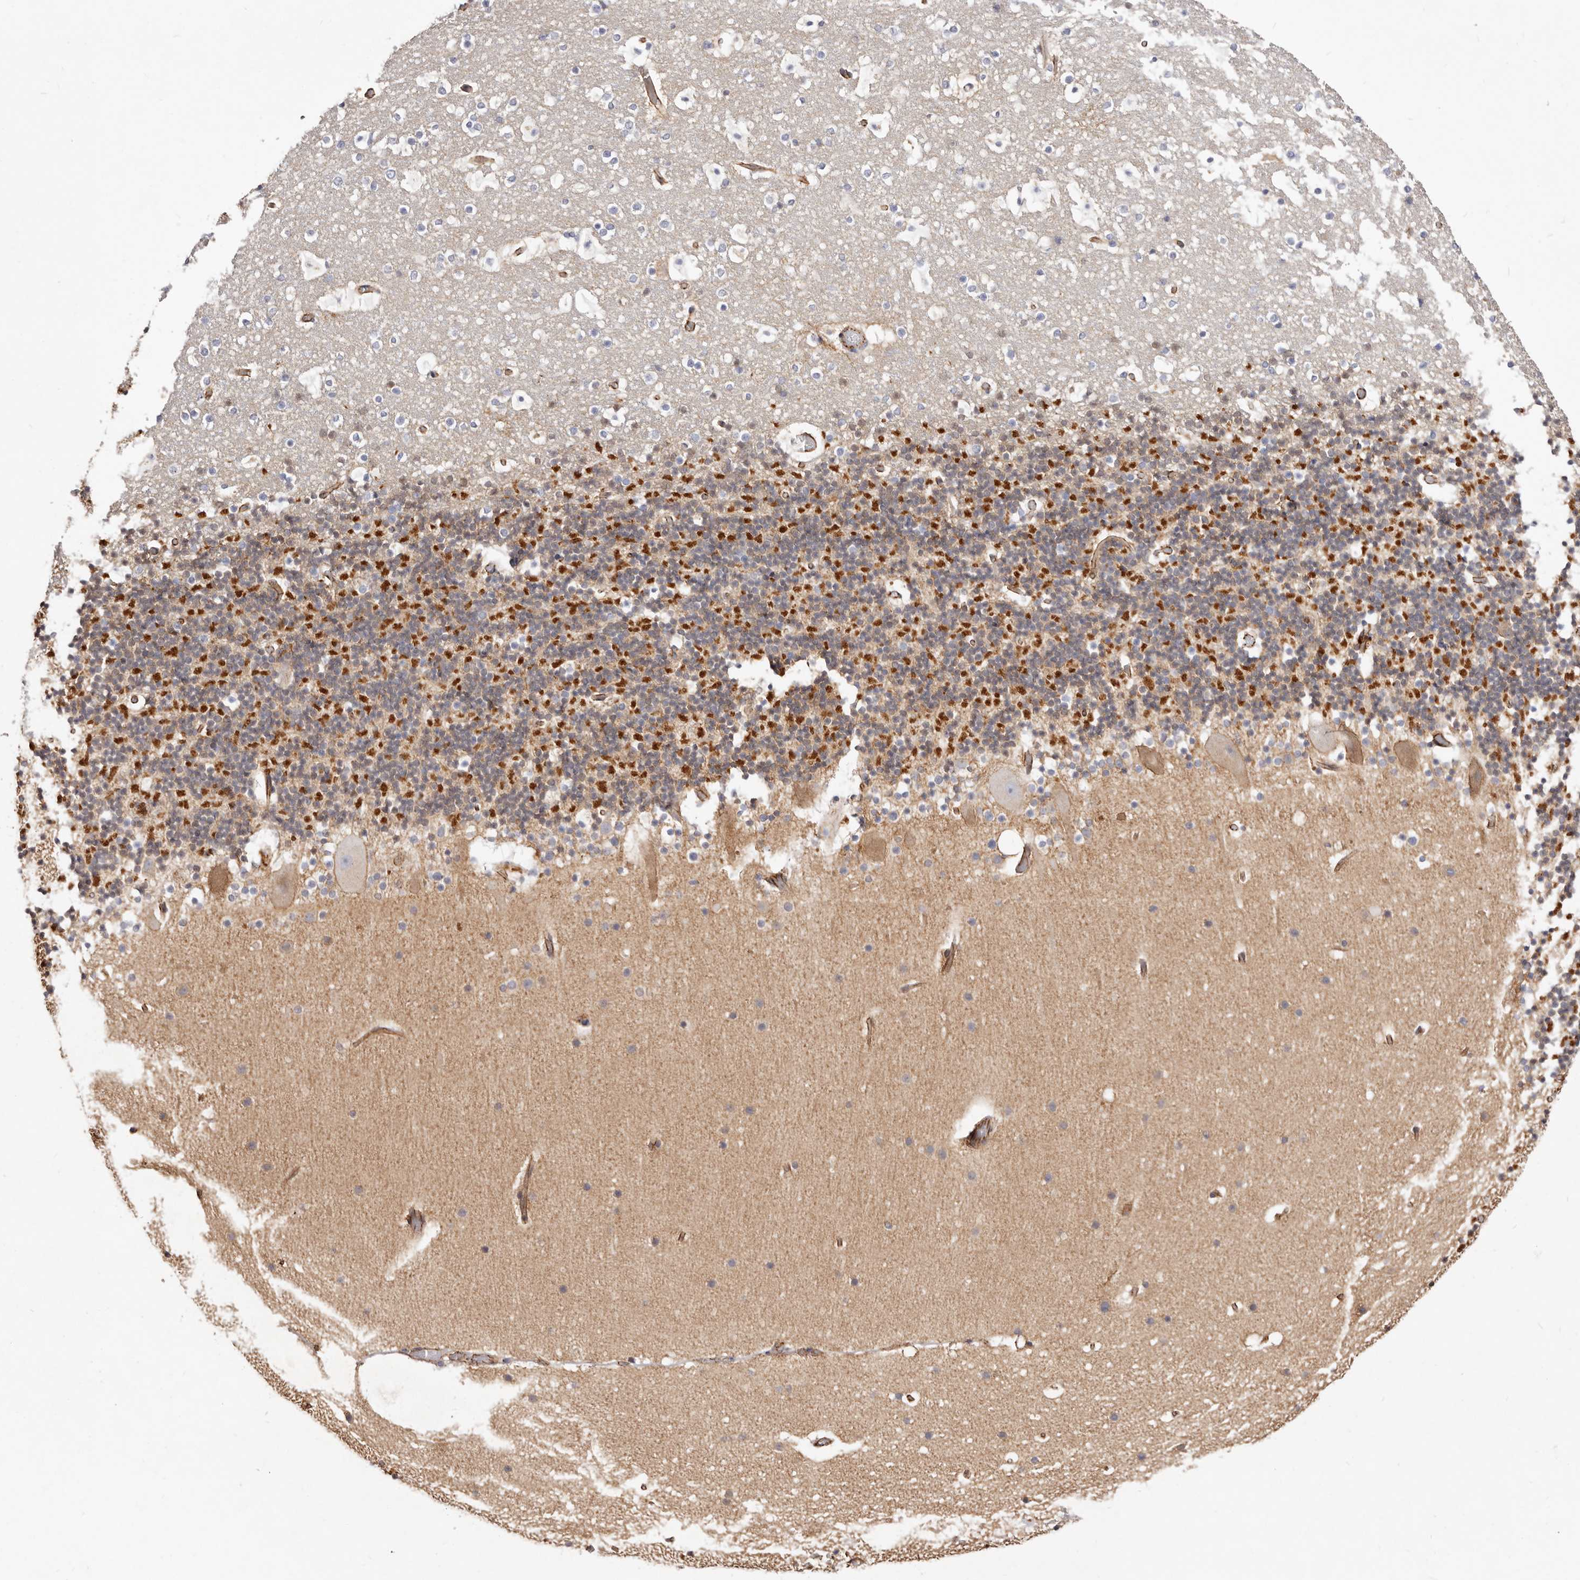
{"staining": {"intensity": "strong", "quantity": ">75%", "location": "cytoplasmic/membranous"}, "tissue": "cerebellum", "cell_type": "Cells in granular layer", "image_type": "normal", "snomed": [{"axis": "morphology", "description": "Normal tissue, NOS"}, {"axis": "topography", "description": "Cerebellum"}], "caption": "This micrograph demonstrates unremarkable cerebellum stained with immunohistochemistry to label a protein in brown. The cytoplasmic/membranous of cells in granular layer show strong positivity for the protein. Nuclei are counter-stained blue.", "gene": "CTNNB1", "patient": {"sex": "male", "age": 57}}